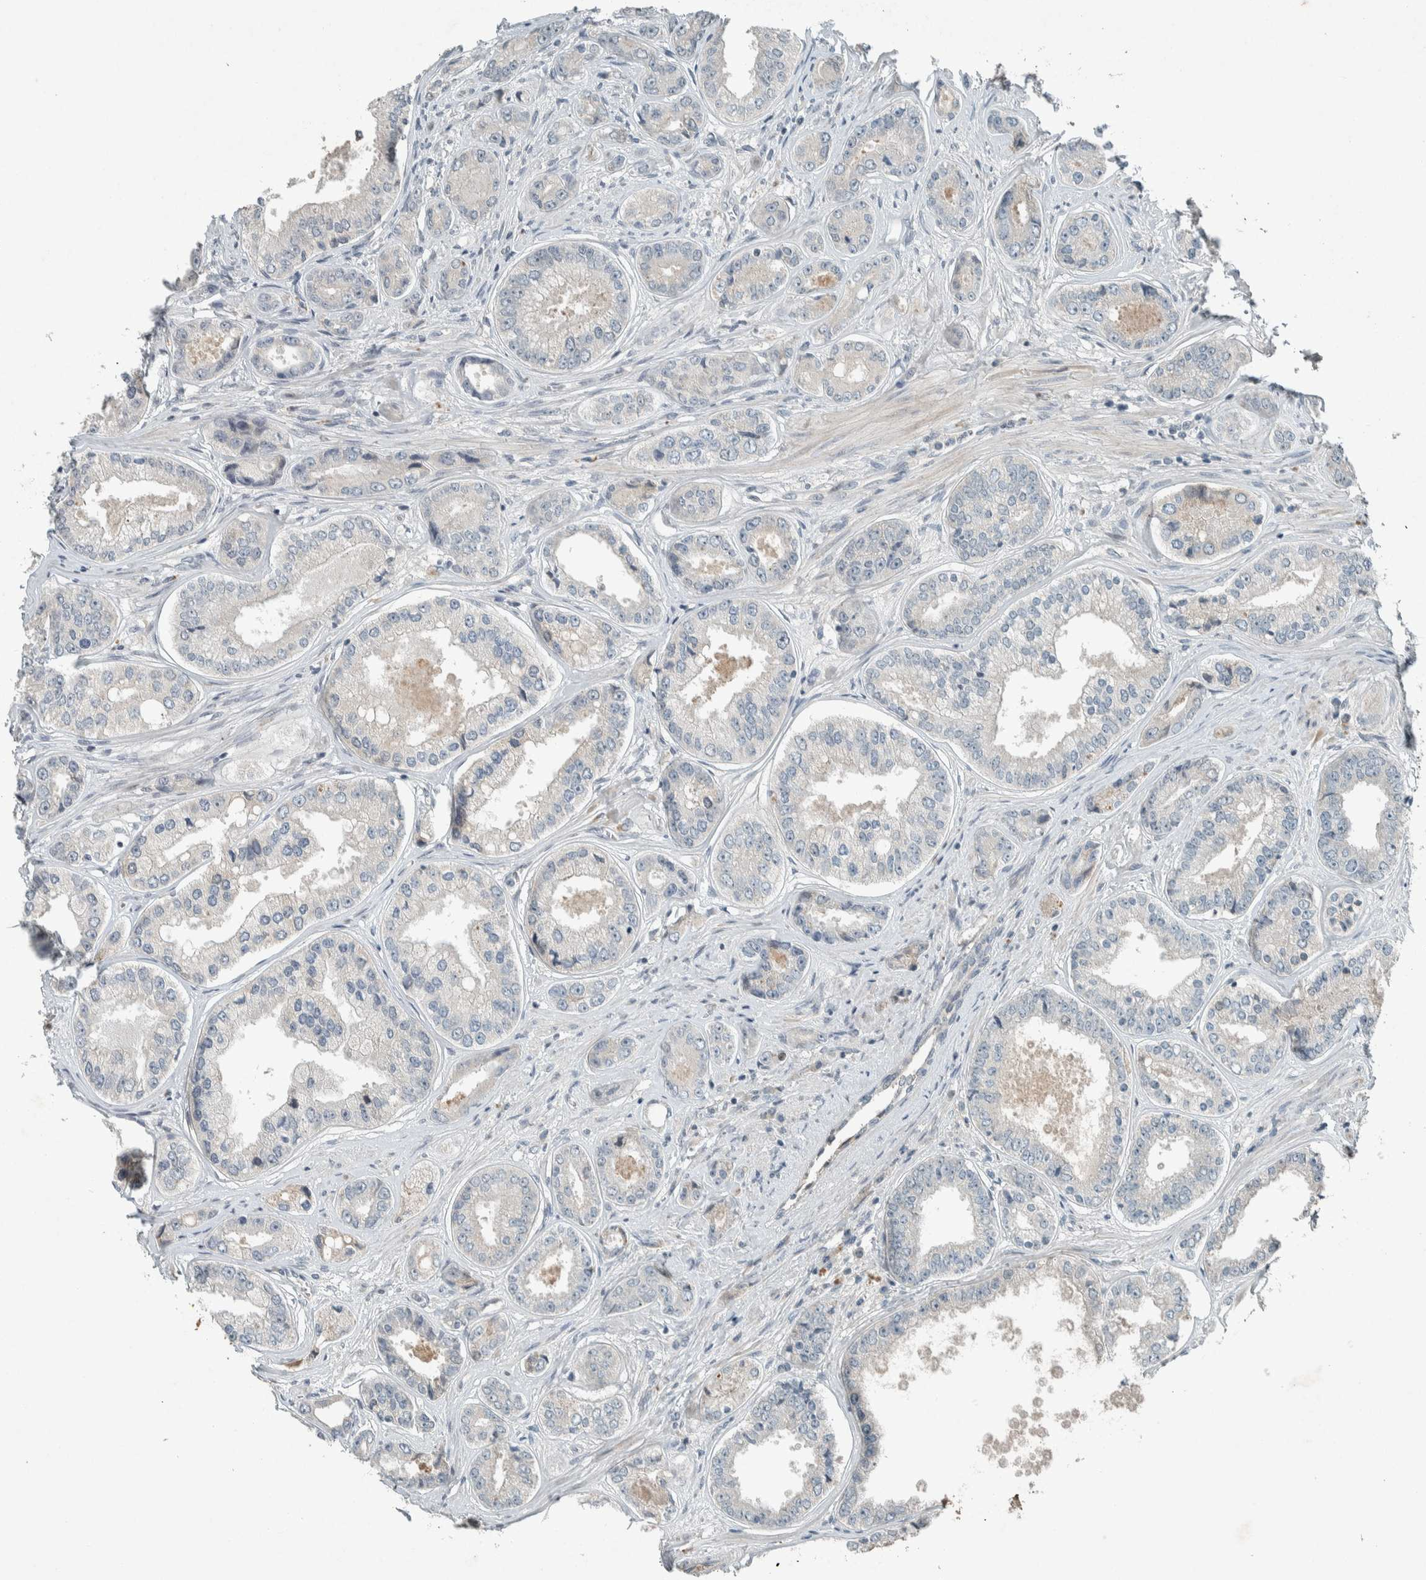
{"staining": {"intensity": "negative", "quantity": "none", "location": "none"}, "tissue": "prostate cancer", "cell_type": "Tumor cells", "image_type": "cancer", "snomed": [{"axis": "morphology", "description": "Adenocarcinoma, High grade"}, {"axis": "topography", "description": "Prostate"}], "caption": "IHC image of neoplastic tissue: human high-grade adenocarcinoma (prostate) stained with DAB (3,3'-diaminobenzidine) exhibits no significant protein staining in tumor cells.", "gene": "CERCAM", "patient": {"sex": "male", "age": 61}}